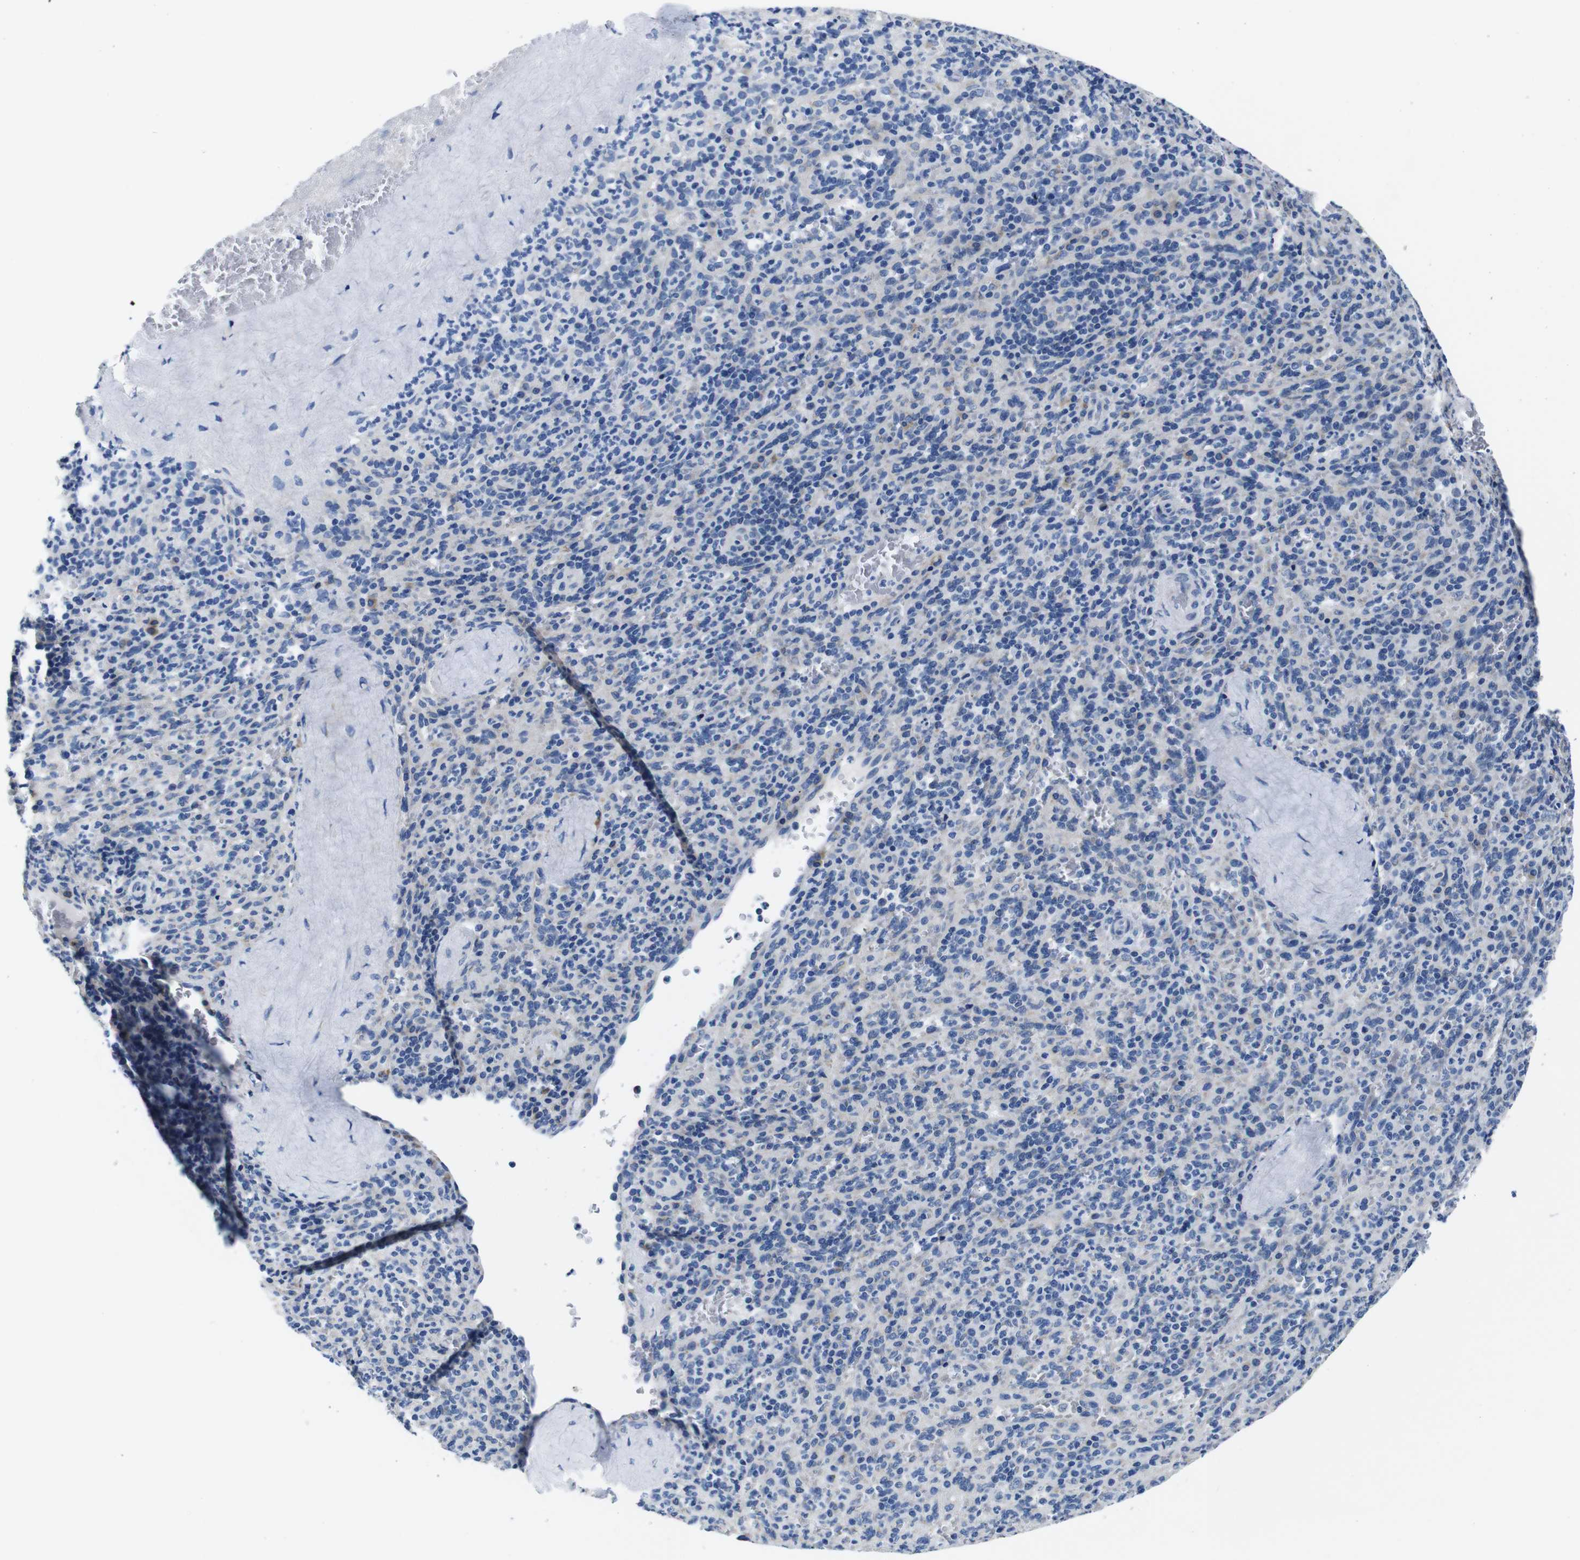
{"staining": {"intensity": "negative", "quantity": "none", "location": "none"}, "tissue": "spleen", "cell_type": "Cells in red pulp", "image_type": "normal", "snomed": [{"axis": "morphology", "description": "Normal tissue, NOS"}, {"axis": "topography", "description": "Spleen"}], "caption": "Immunohistochemistry (IHC) photomicrograph of unremarkable human spleen stained for a protein (brown), which exhibits no staining in cells in red pulp.", "gene": "SNX19", "patient": {"sex": "male", "age": 36}}